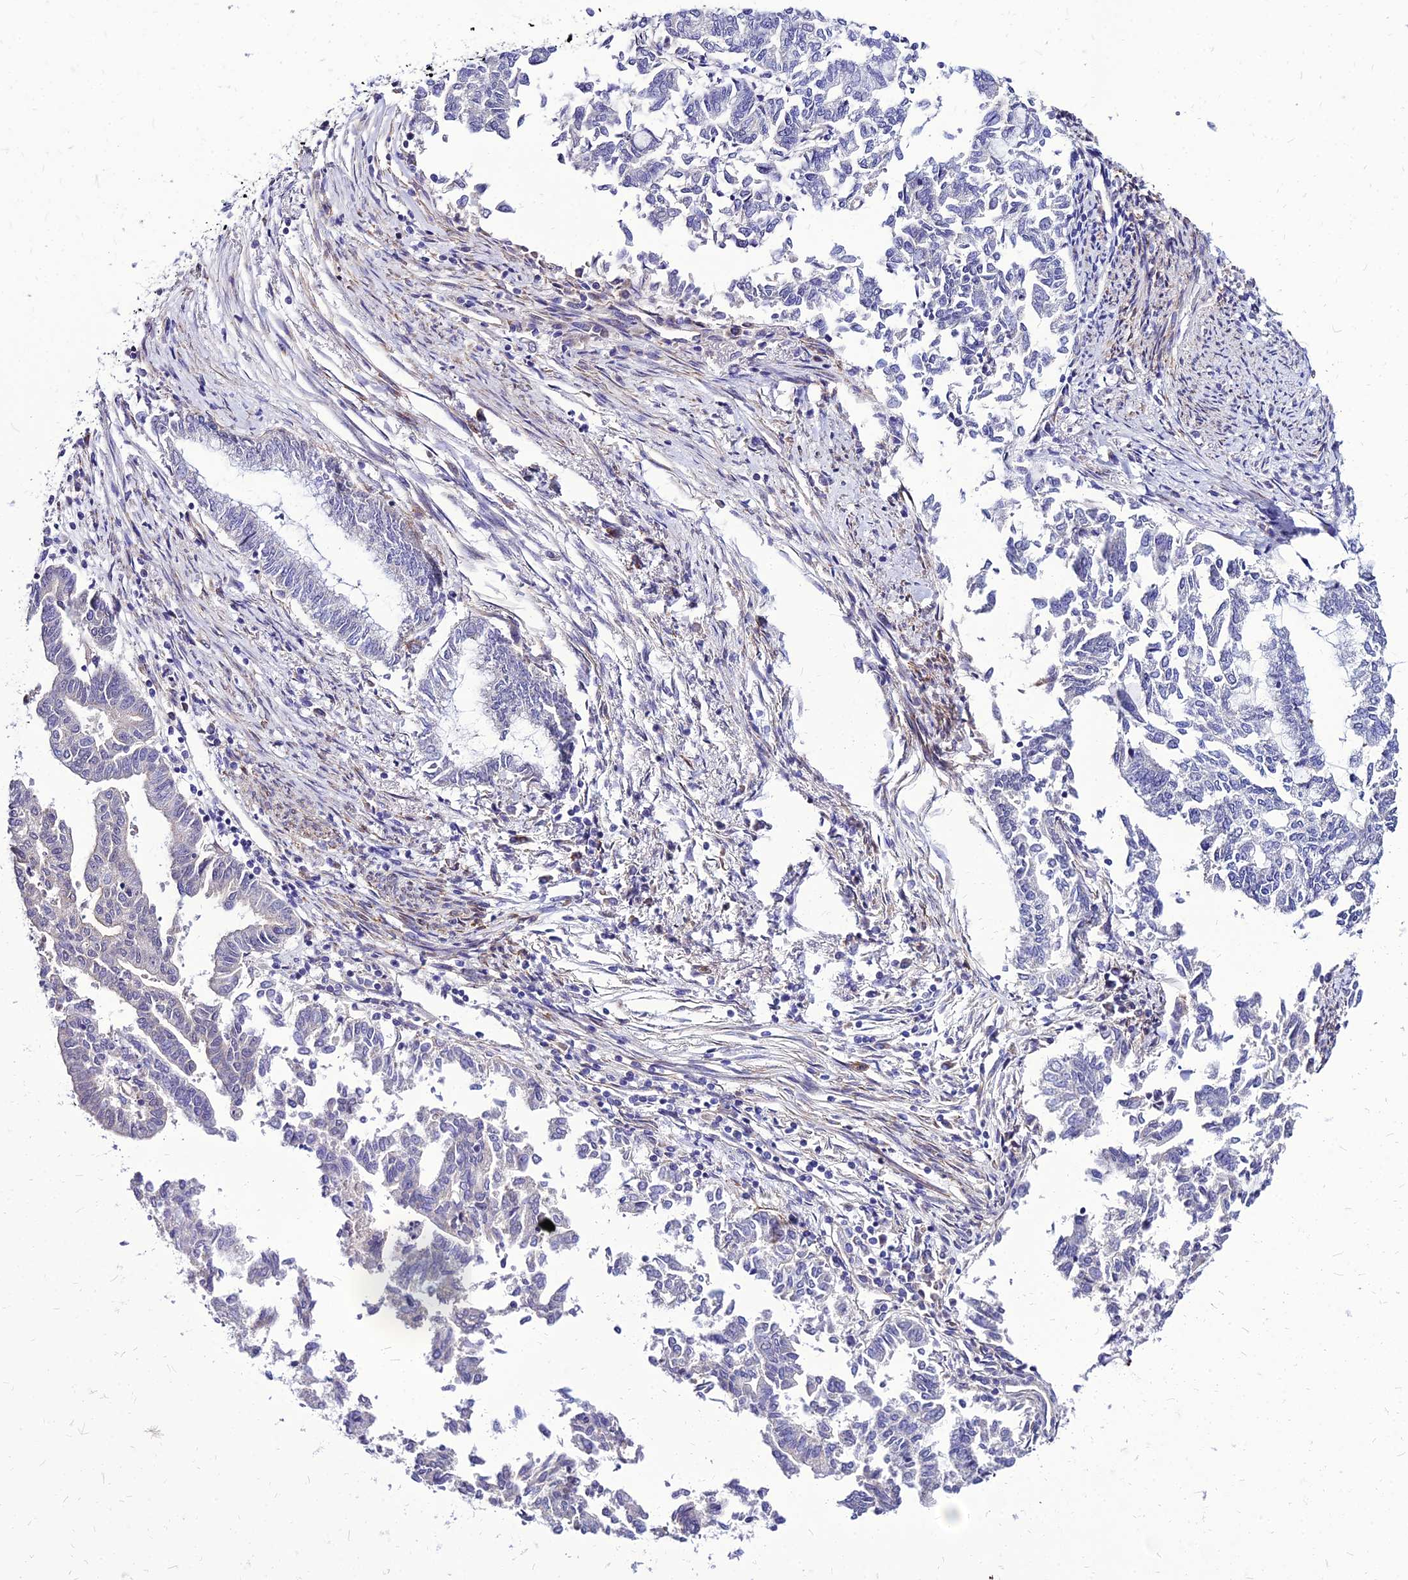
{"staining": {"intensity": "negative", "quantity": "none", "location": "none"}, "tissue": "endometrial cancer", "cell_type": "Tumor cells", "image_type": "cancer", "snomed": [{"axis": "morphology", "description": "Adenocarcinoma, NOS"}, {"axis": "topography", "description": "Endometrium"}], "caption": "Immunohistochemistry (IHC) image of neoplastic tissue: adenocarcinoma (endometrial) stained with DAB exhibits no significant protein staining in tumor cells.", "gene": "YEATS2", "patient": {"sex": "female", "age": 79}}